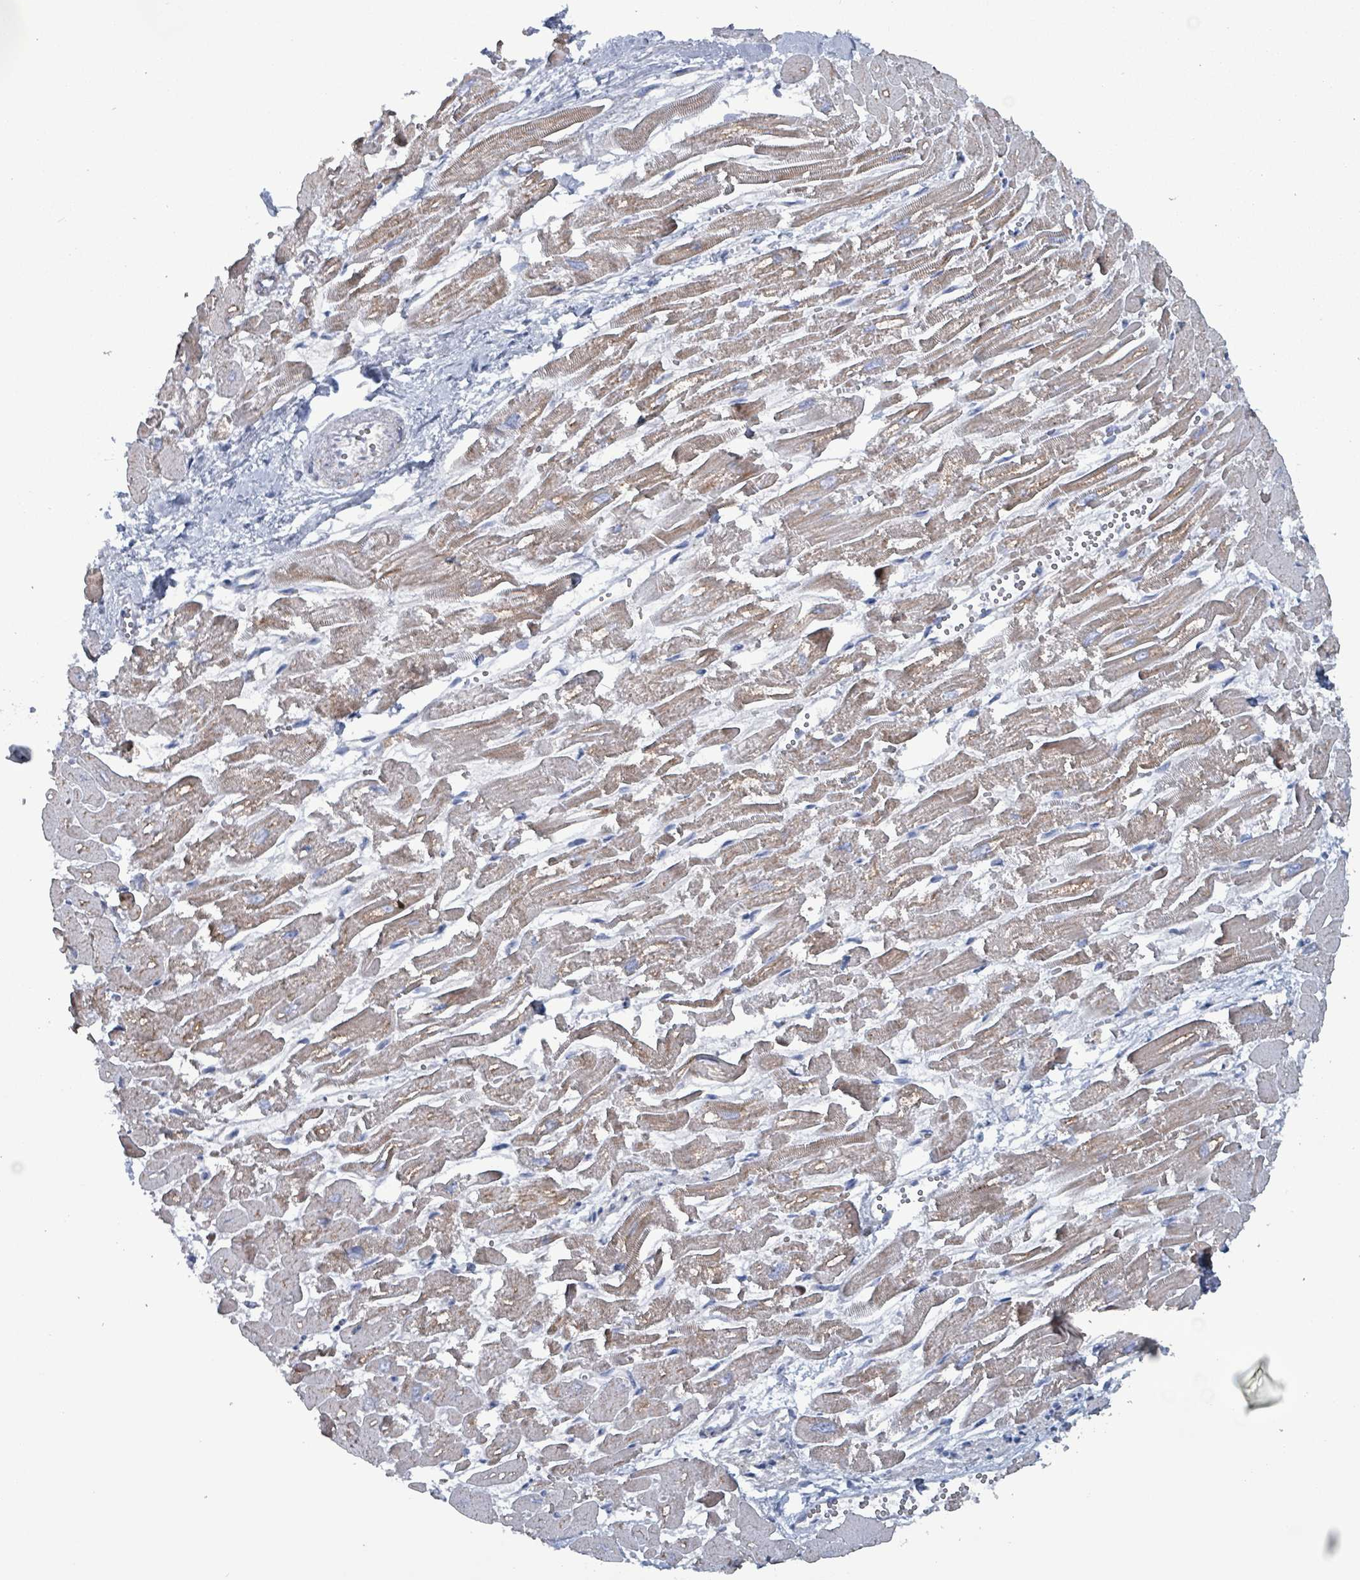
{"staining": {"intensity": "moderate", "quantity": ">75%", "location": "cytoplasmic/membranous"}, "tissue": "heart muscle", "cell_type": "Cardiomyocytes", "image_type": "normal", "snomed": [{"axis": "morphology", "description": "Normal tissue, NOS"}, {"axis": "topography", "description": "Heart"}], "caption": "This image demonstrates IHC staining of normal human heart muscle, with medium moderate cytoplasmic/membranous expression in about >75% of cardiomyocytes.", "gene": "IDH3B", "patient": {"sex": "male", "age": 54}}